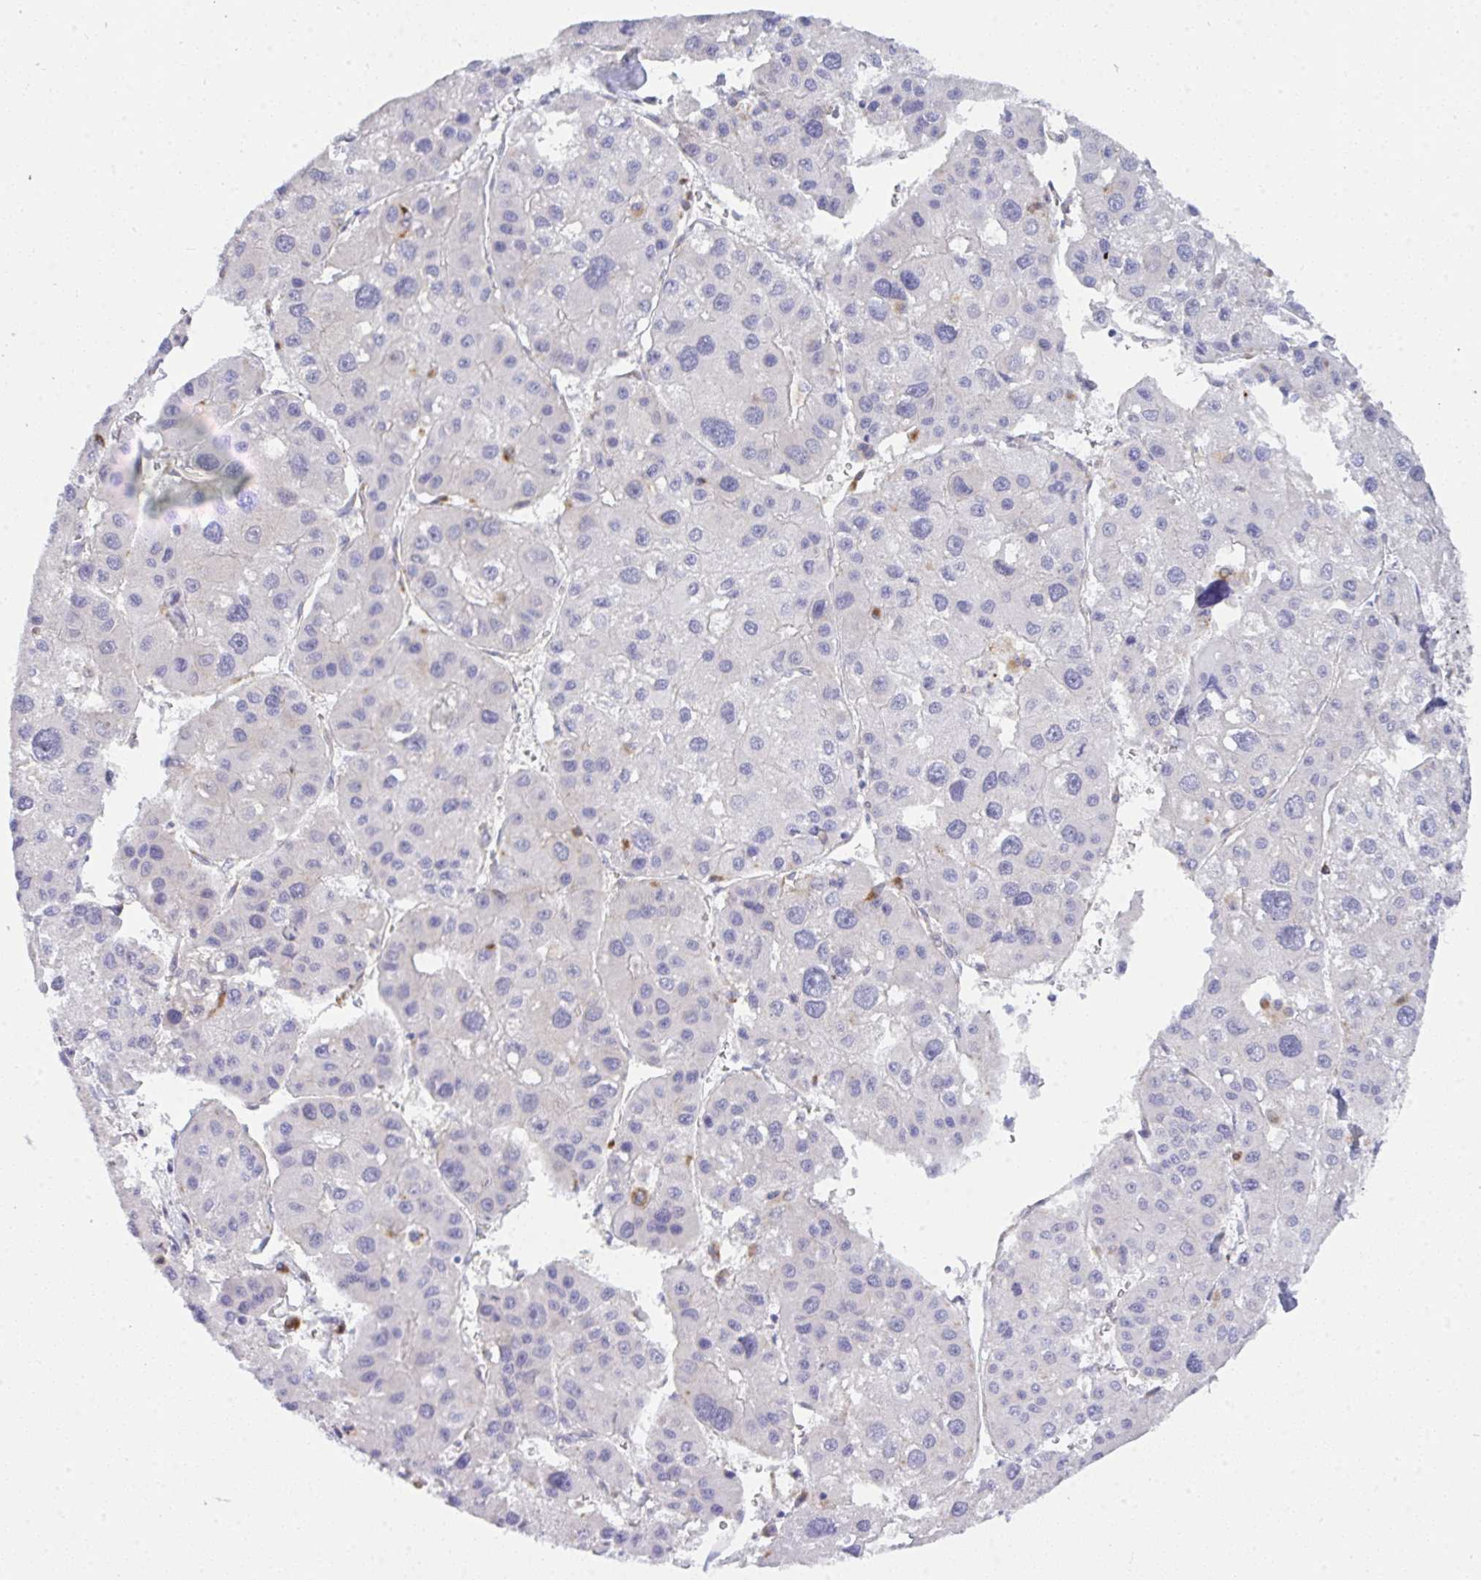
{"staining": {"intensity": "negative", "quantity": "none", "location": "none"}, "tissue": "liver cancer", "cell_type": "Tumor cells", "image_type": "cancer", "snomed": [{"axis": "morphology", "description": "Carcinoma, Hepatocellular, NOS"}, {"axis": "topography", "description": "Liver"}], "caption": "IHC image of hepatocellular carcinoma (liver) stained for a protein (brown), which demonstrates no expression in tumor cells.", "gene": "GAB1", "patient": {"sex": "male", "age": 73}}